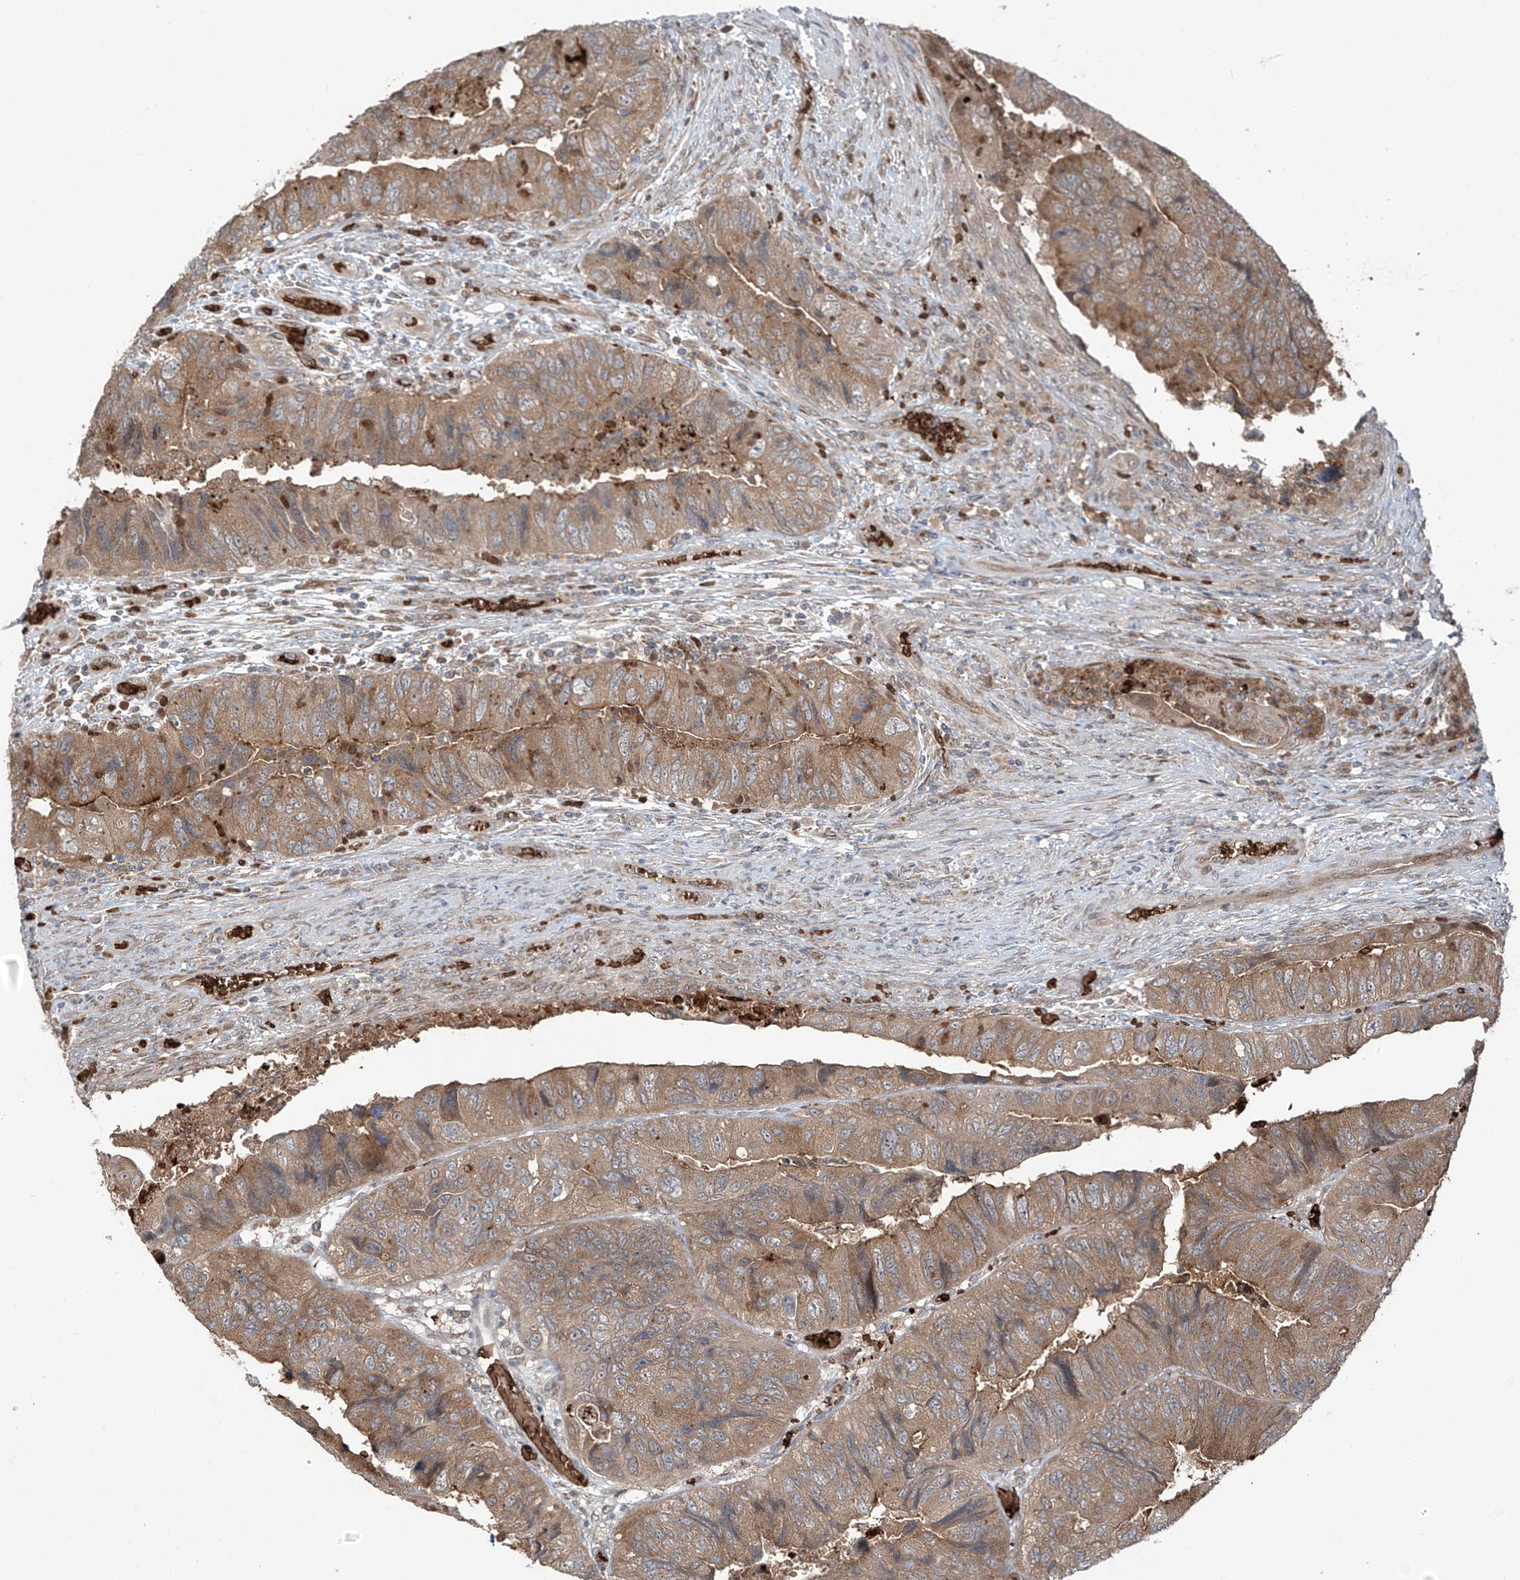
{"staining": {"intensity": "weak", "quantity": ">75%", "location": "cytoplasmic/membranous"}, "tissue": "colorectal cancer", "cell_type": "Tumor cells", "image_type": "cancer", "snomed": [{"axis": "morphology", "description": "Adenocarcinoma, NOS"}, {"axis": "topography", "description": "Rectum"}], "caption": "Human colorectal cancer stained with a brown dye reveals weak cytoplasmic/membranous positive positivity in about >75% of tumor cells.", "gene": "ZDHHC9", "patient": {"sex": "male", "age": 63}}